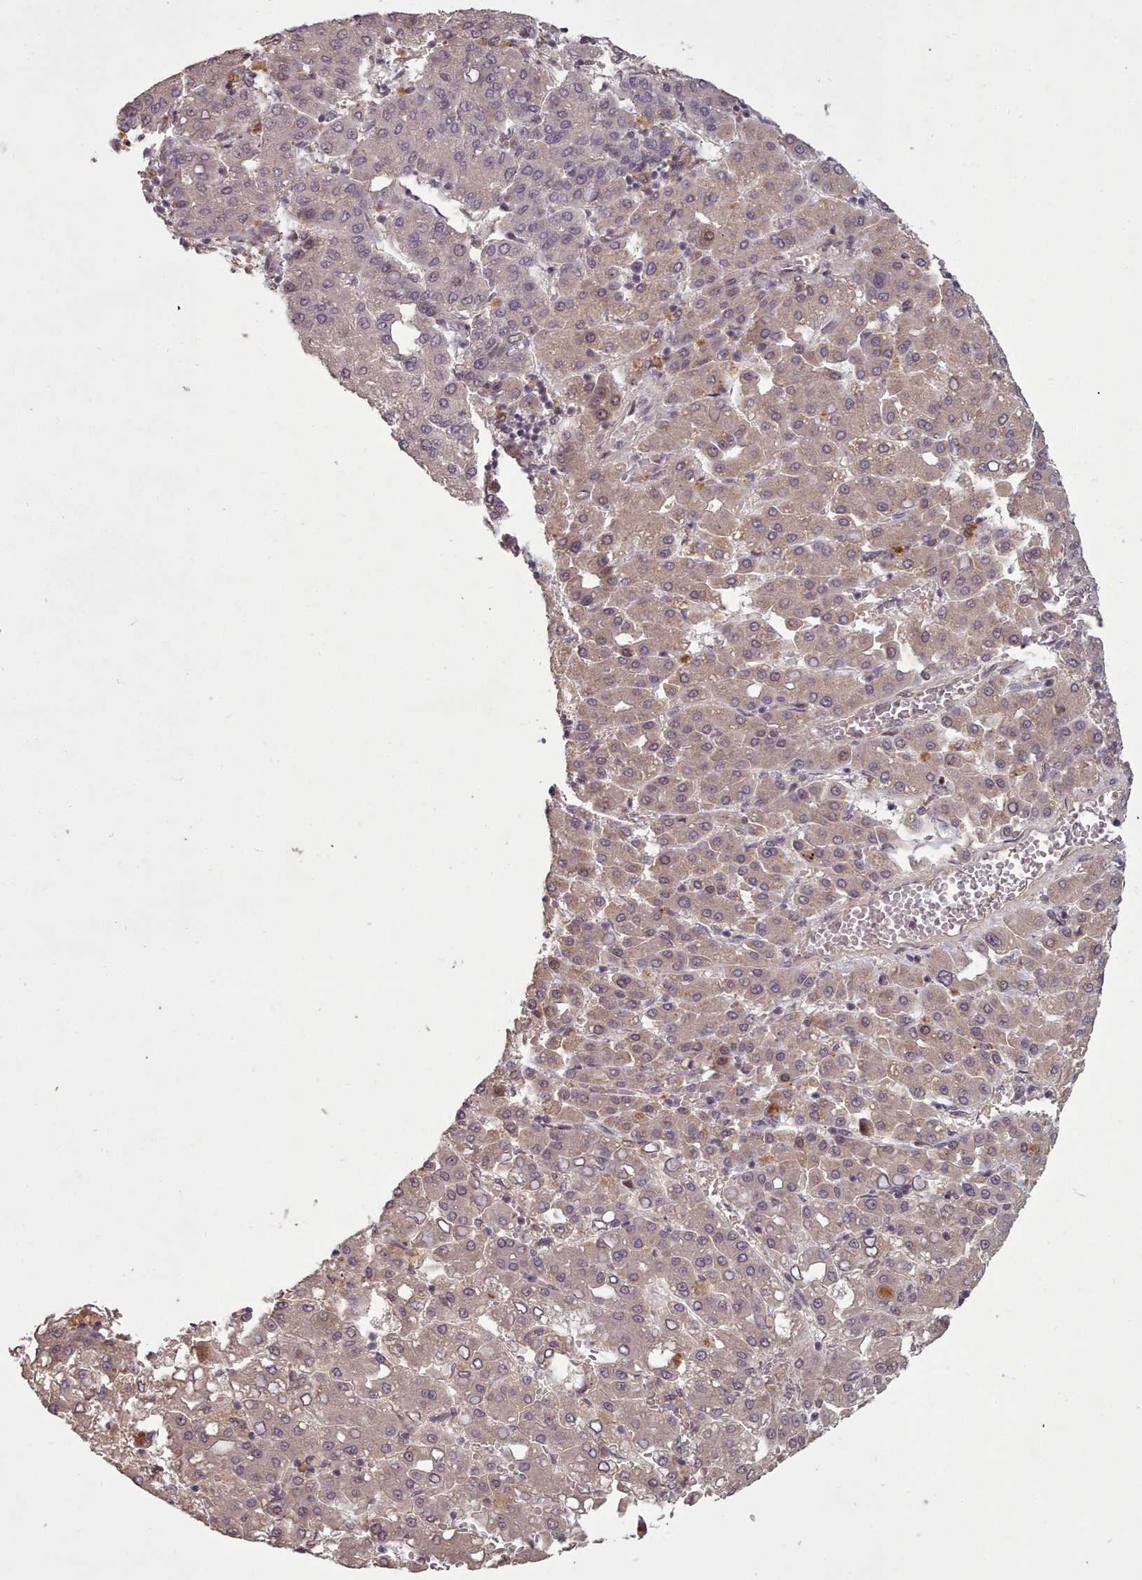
{"staining": {"intensity": "weak", "quantity": "<25%", "location": "cytoplasmic/membranous"}, "tissue": "liver cancer", "cell_type": "Tumor cells", "image_type": "cancer", "snomed": [{"axis": "morphology", "description": "Carcinoma, Hepatocellular, NOS"}, {"axis": "topography", "description": "Liver"}], "caption": "This is a photomicrograph of immunohistochemistry staining of hepatocellular carcinoma (liver), which shows no staining in tumor cells. (DAB immunohistochemistry visualized using brightfield microscopy, high magnification).", "gene": "CDC6", "patient": {"sex": "male", "age": 65}}